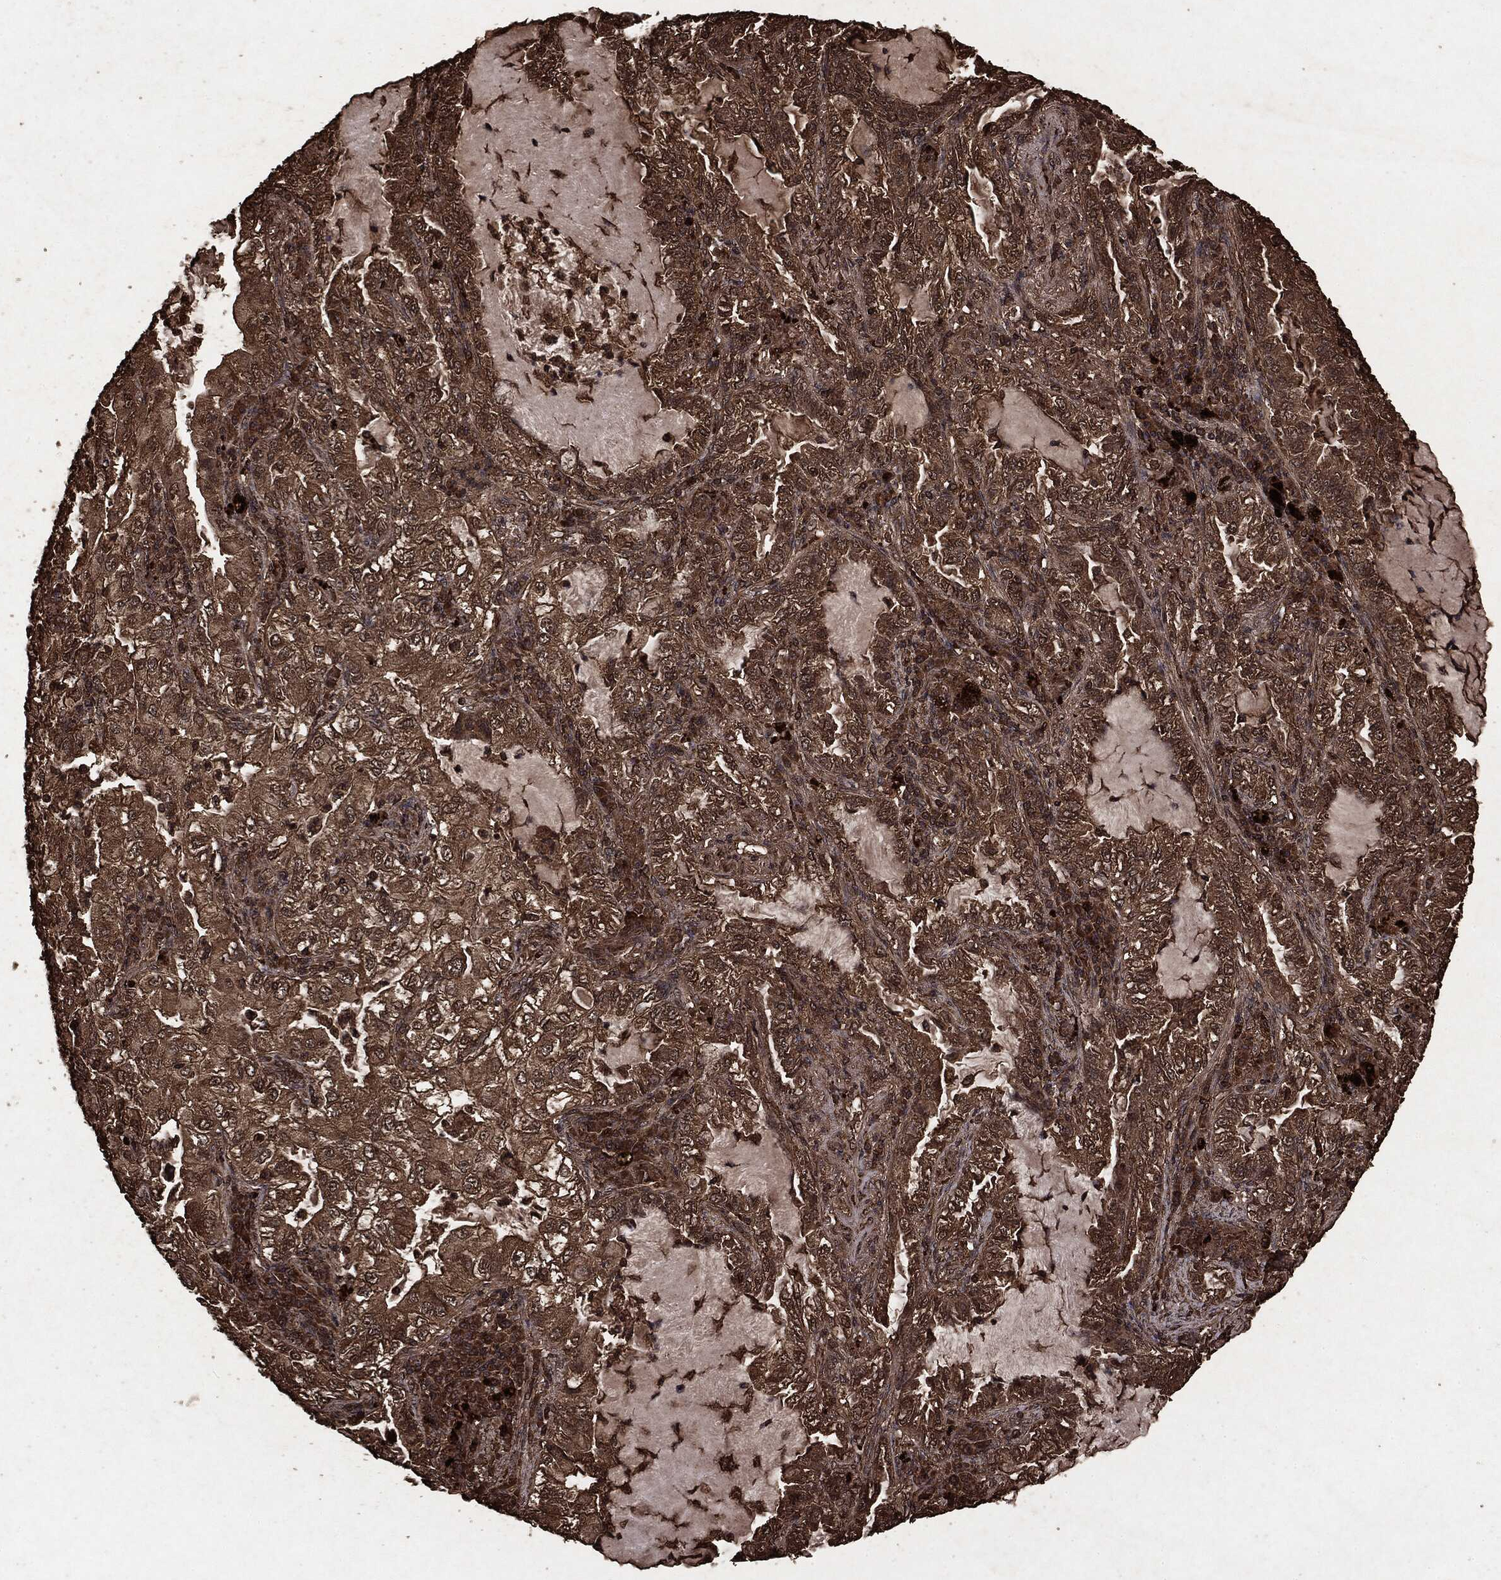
{"staining": {"intensity": "strong", "quantity": ">75%", "location": "cytoplasmic/membranous"}, "tissue": "lung cancer", "cell_type": "Tumor cells", "image_type": "cancer", "snomed": [{"axis": "morphology", "description": "Adenocarcinoma, NOS"}, {"axis": "topography", "description": "Lung"}], "caption": "IHC histopathology image of human lung cancer (adenocarcinoma) stained for a protein (brown), which displays high levels of strong cytoplasmic/membranous expression in approximately >75% of tumor cells.", "gene": "ARAF", "patient": {"sex": "female", "age": 73}}